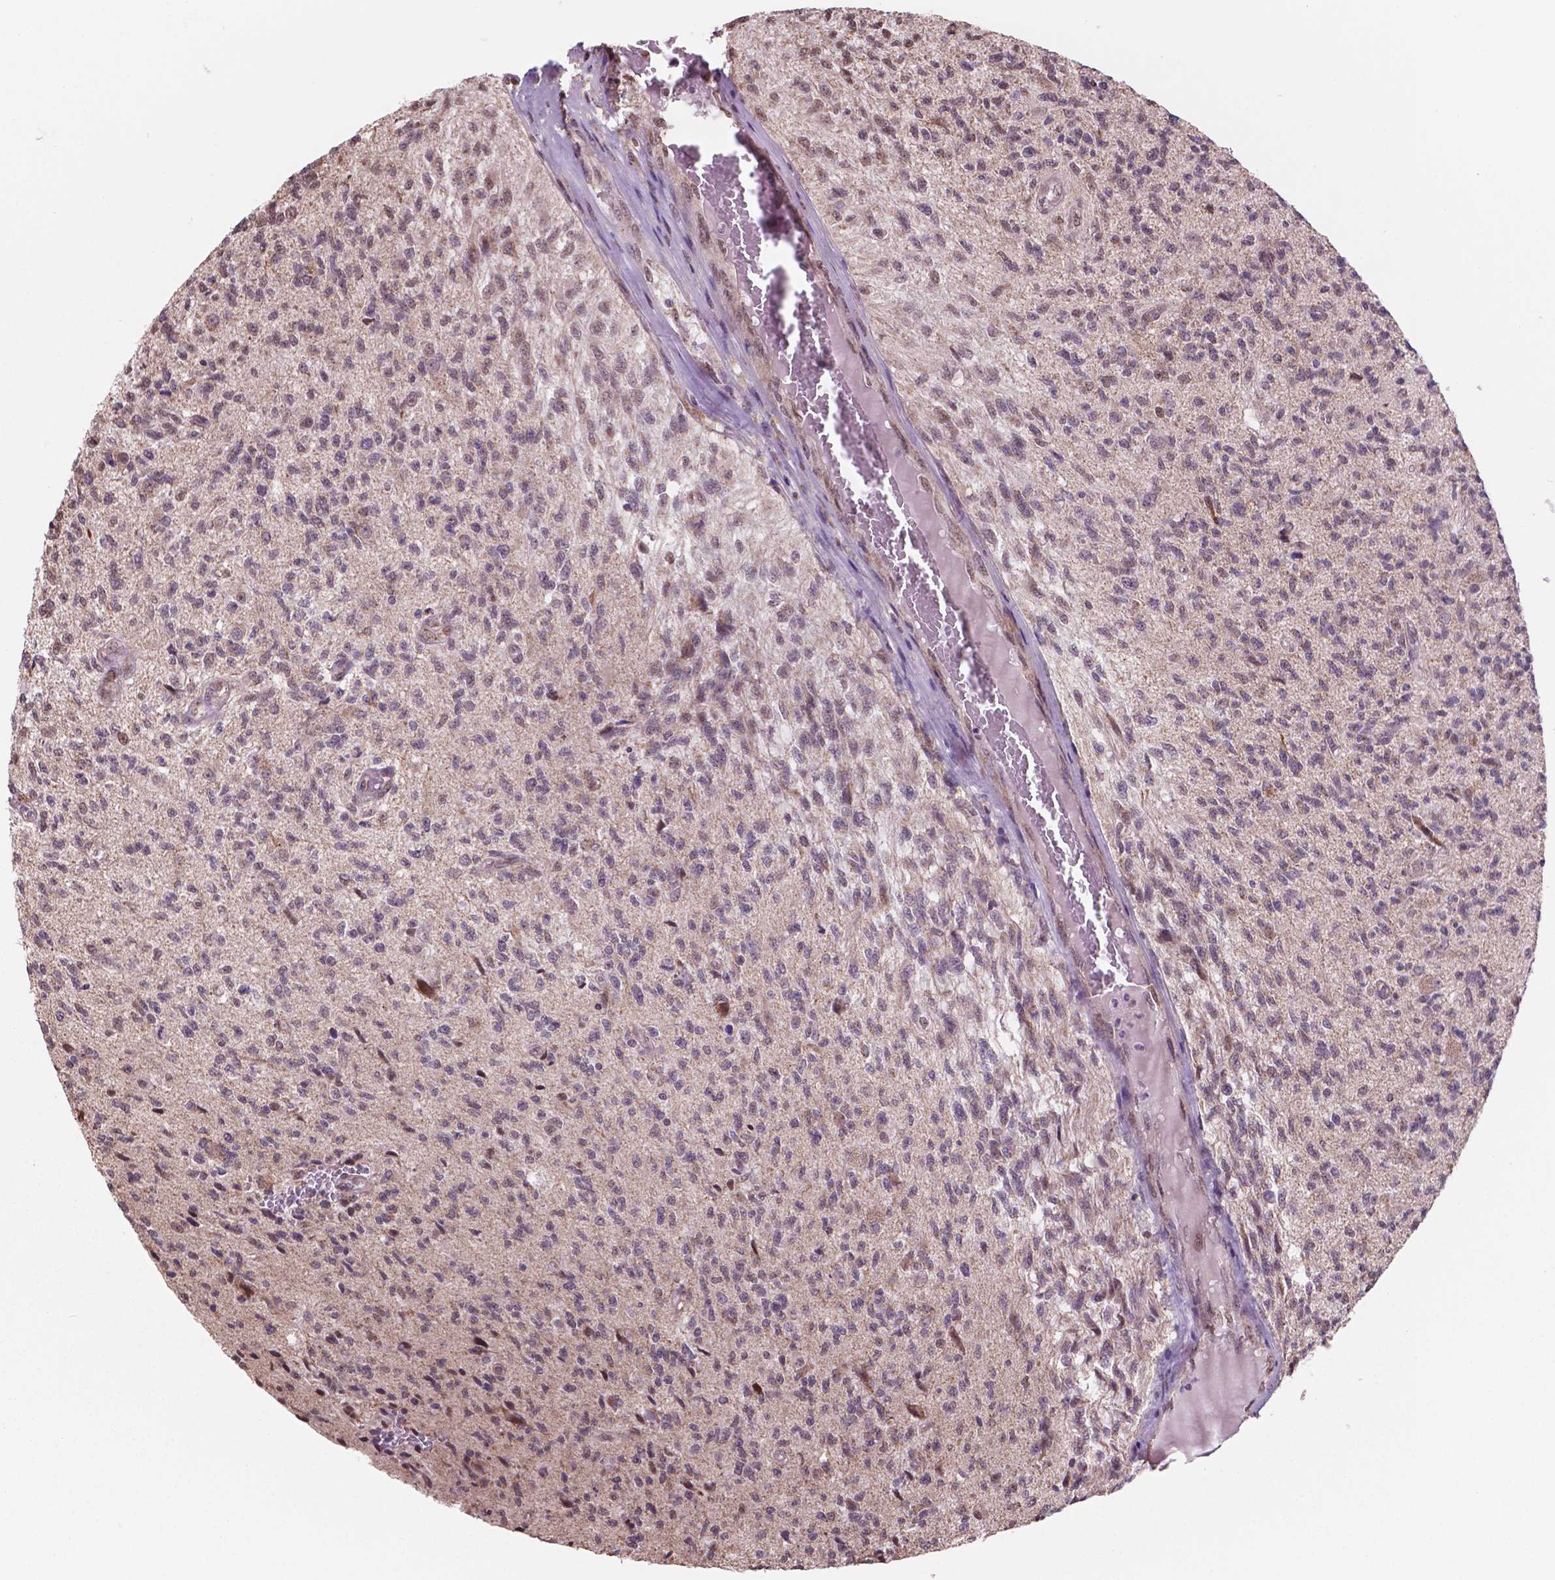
{"staining": {"intensity": "negative", "quantity": "none", "location": "none"}, "tissue": "glioma", "cell_type": "Tumor cells", "image_type": "cancer", "snomed": [{"axis": "morphology", "description": "Glioma, malignant, High grade"}, {"axis": "topography", "description": "Brain"}], "caption": "Immunohistochemistry (IHC) histopathology image of neoplastic tissue: human glioma stained with DAB reveals no significant protein positivity in tumor cells.", "gene": "NDUFA10", "patient": {"sex": "male", "age": 56}}